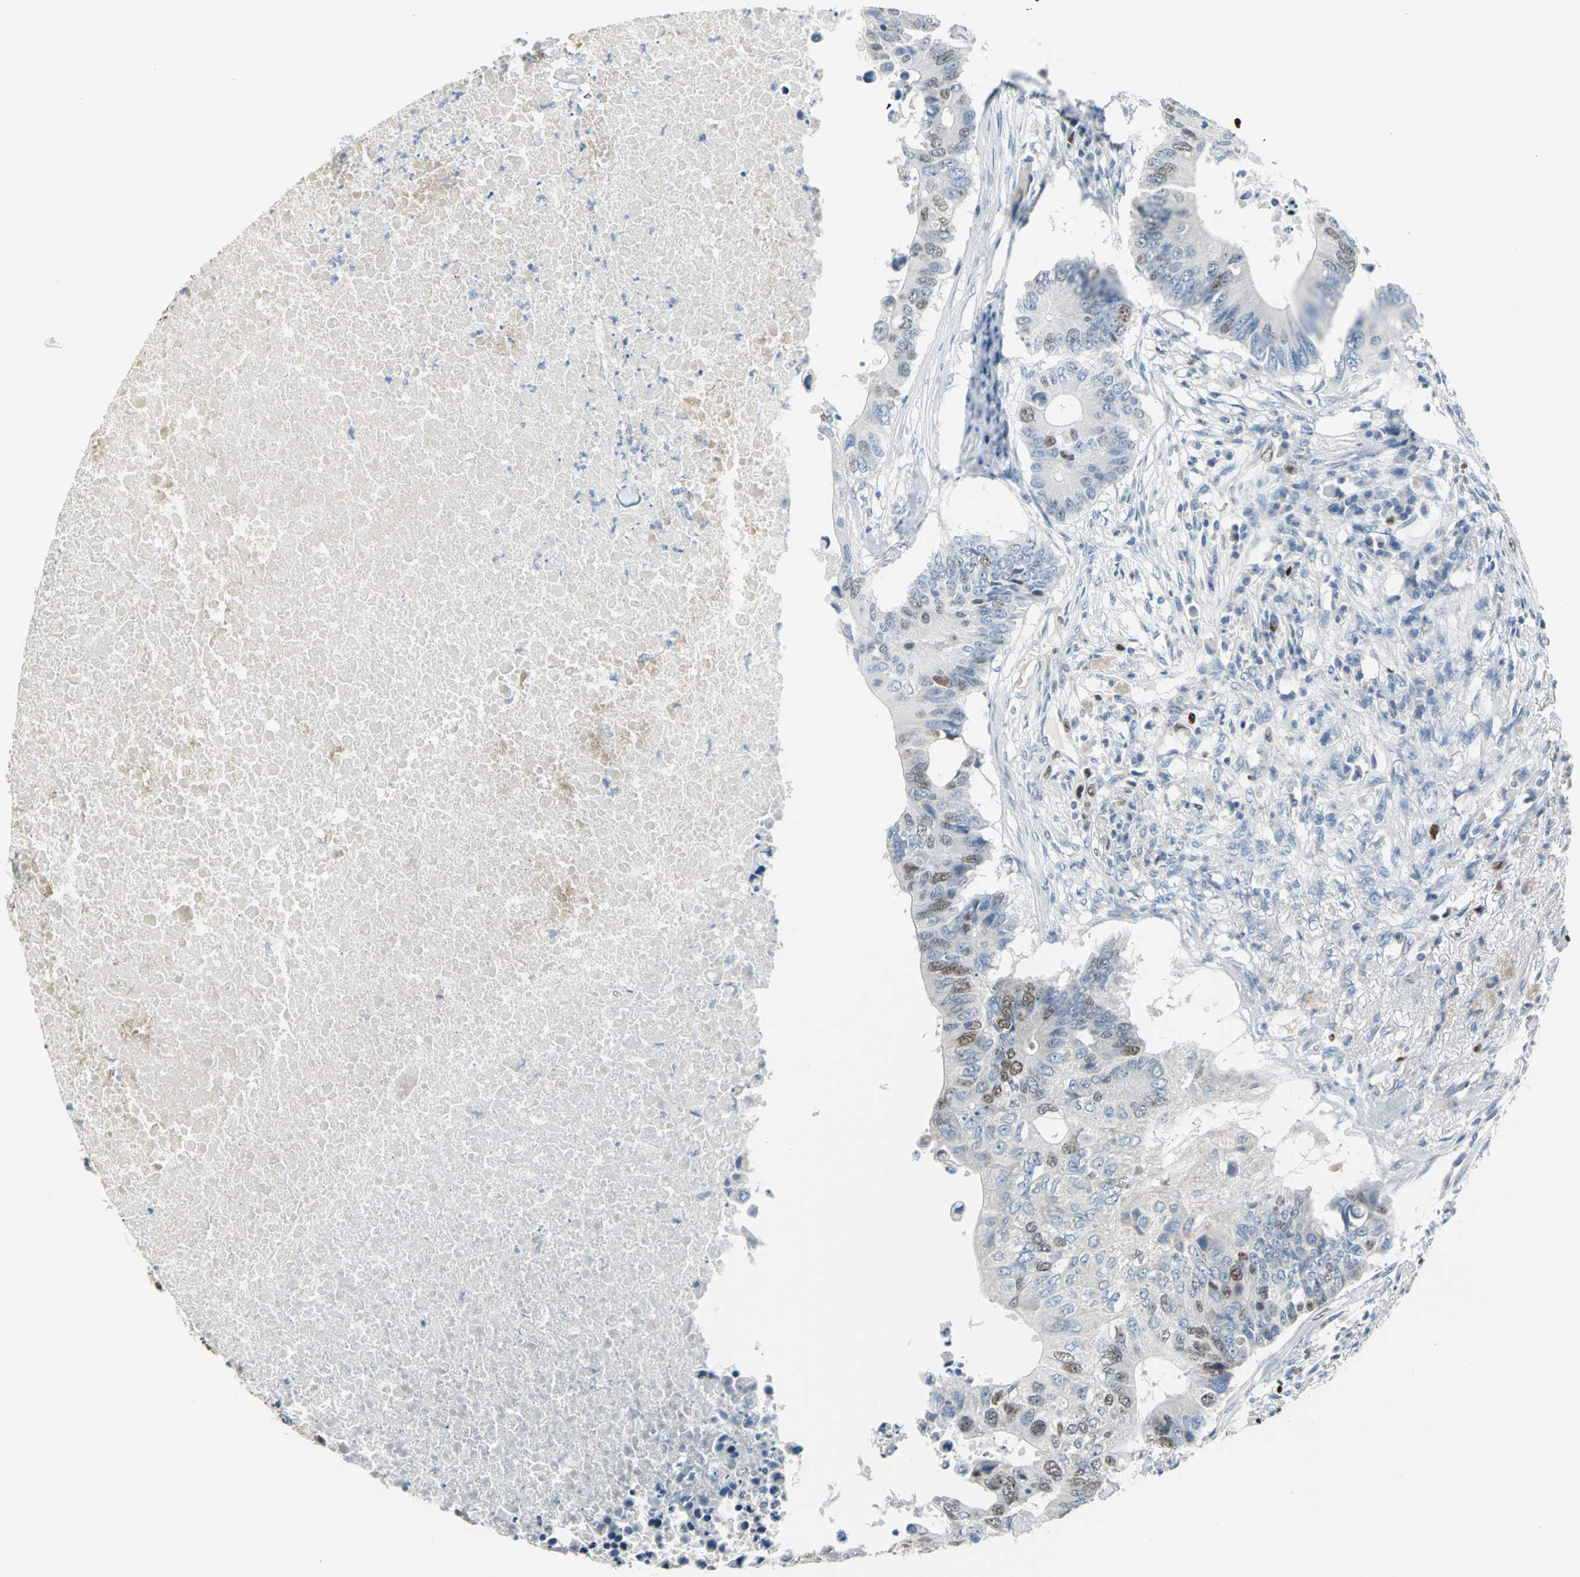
{"staining": {"intensity": "moderate", "quantity": "25%-75%", "location": "nuclear"}, "tissue": "colorectal cancer", "cell_type": "Tumor cells", "image_type": "cancer", "snomed": [{"axis": "morphology", "description": "Adenocarcinoma, NOS"}, {"axis": "topography", "description": "Colon"}], "caption": "Colorectal cancer stained with DAB (3,3'-diaminobenzidine) IHC exhibits medium levels of moderate nuclear expression in approximately 25%-75% of tumor cells.", "gene": "MCM3", "patient": {"sex": "male", "age": 71}}